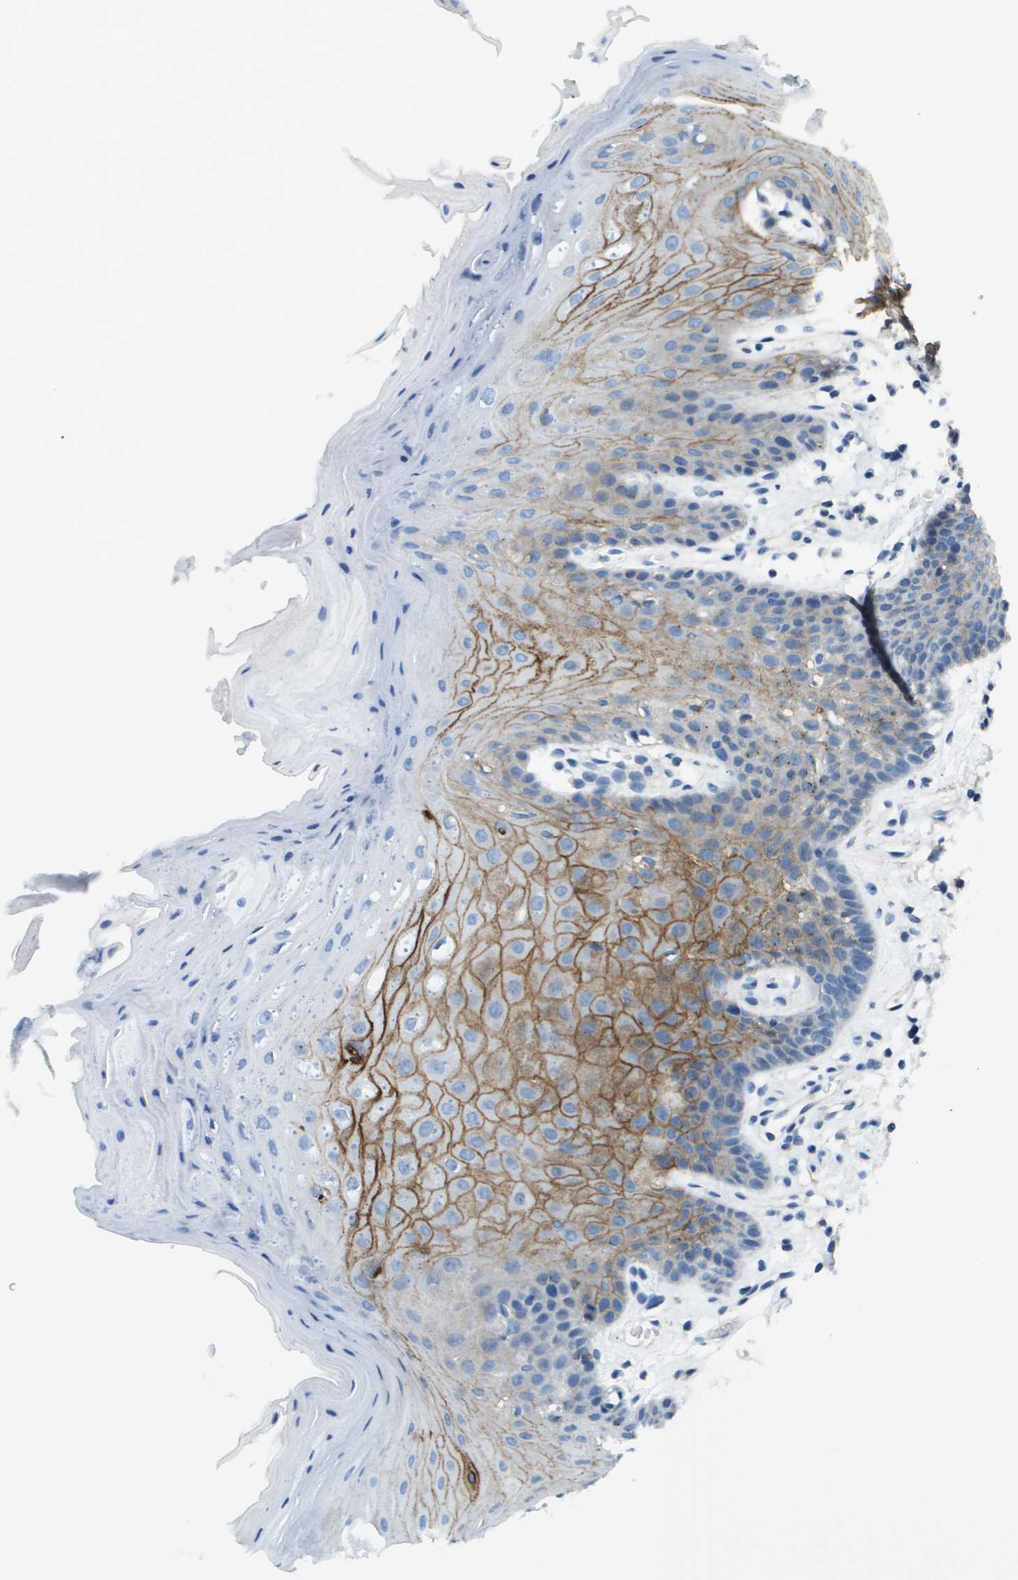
{"staining": {"intensity": "strong", "quantity": "25%-75%", "location": "cytoplasmic/membranous"}, "tissue": "oral mucosa", "cell_type": "Squamous epithelial cells", "image_type": "normal", "snomed": [{"axis": "morphology", "description": "Normal tissue, NOS"}, {"axis": "morphology", "description": "Squamous cell carcinoma, NOS"}, {"axis": "topography", "description": "Oral tissue"}, {"axis": "topography", "description": "Head-Neck"}], "caption": "Strong cytoplasmic/membranous protein expression is appreciated in approximately 25%-75% of squamous epithelial cells in oral mucosa. (Brightfield microscopy of DAB IHC at high magnification).", "gene": "SDC1", "patient": {"sex": "male", "age": 71}}